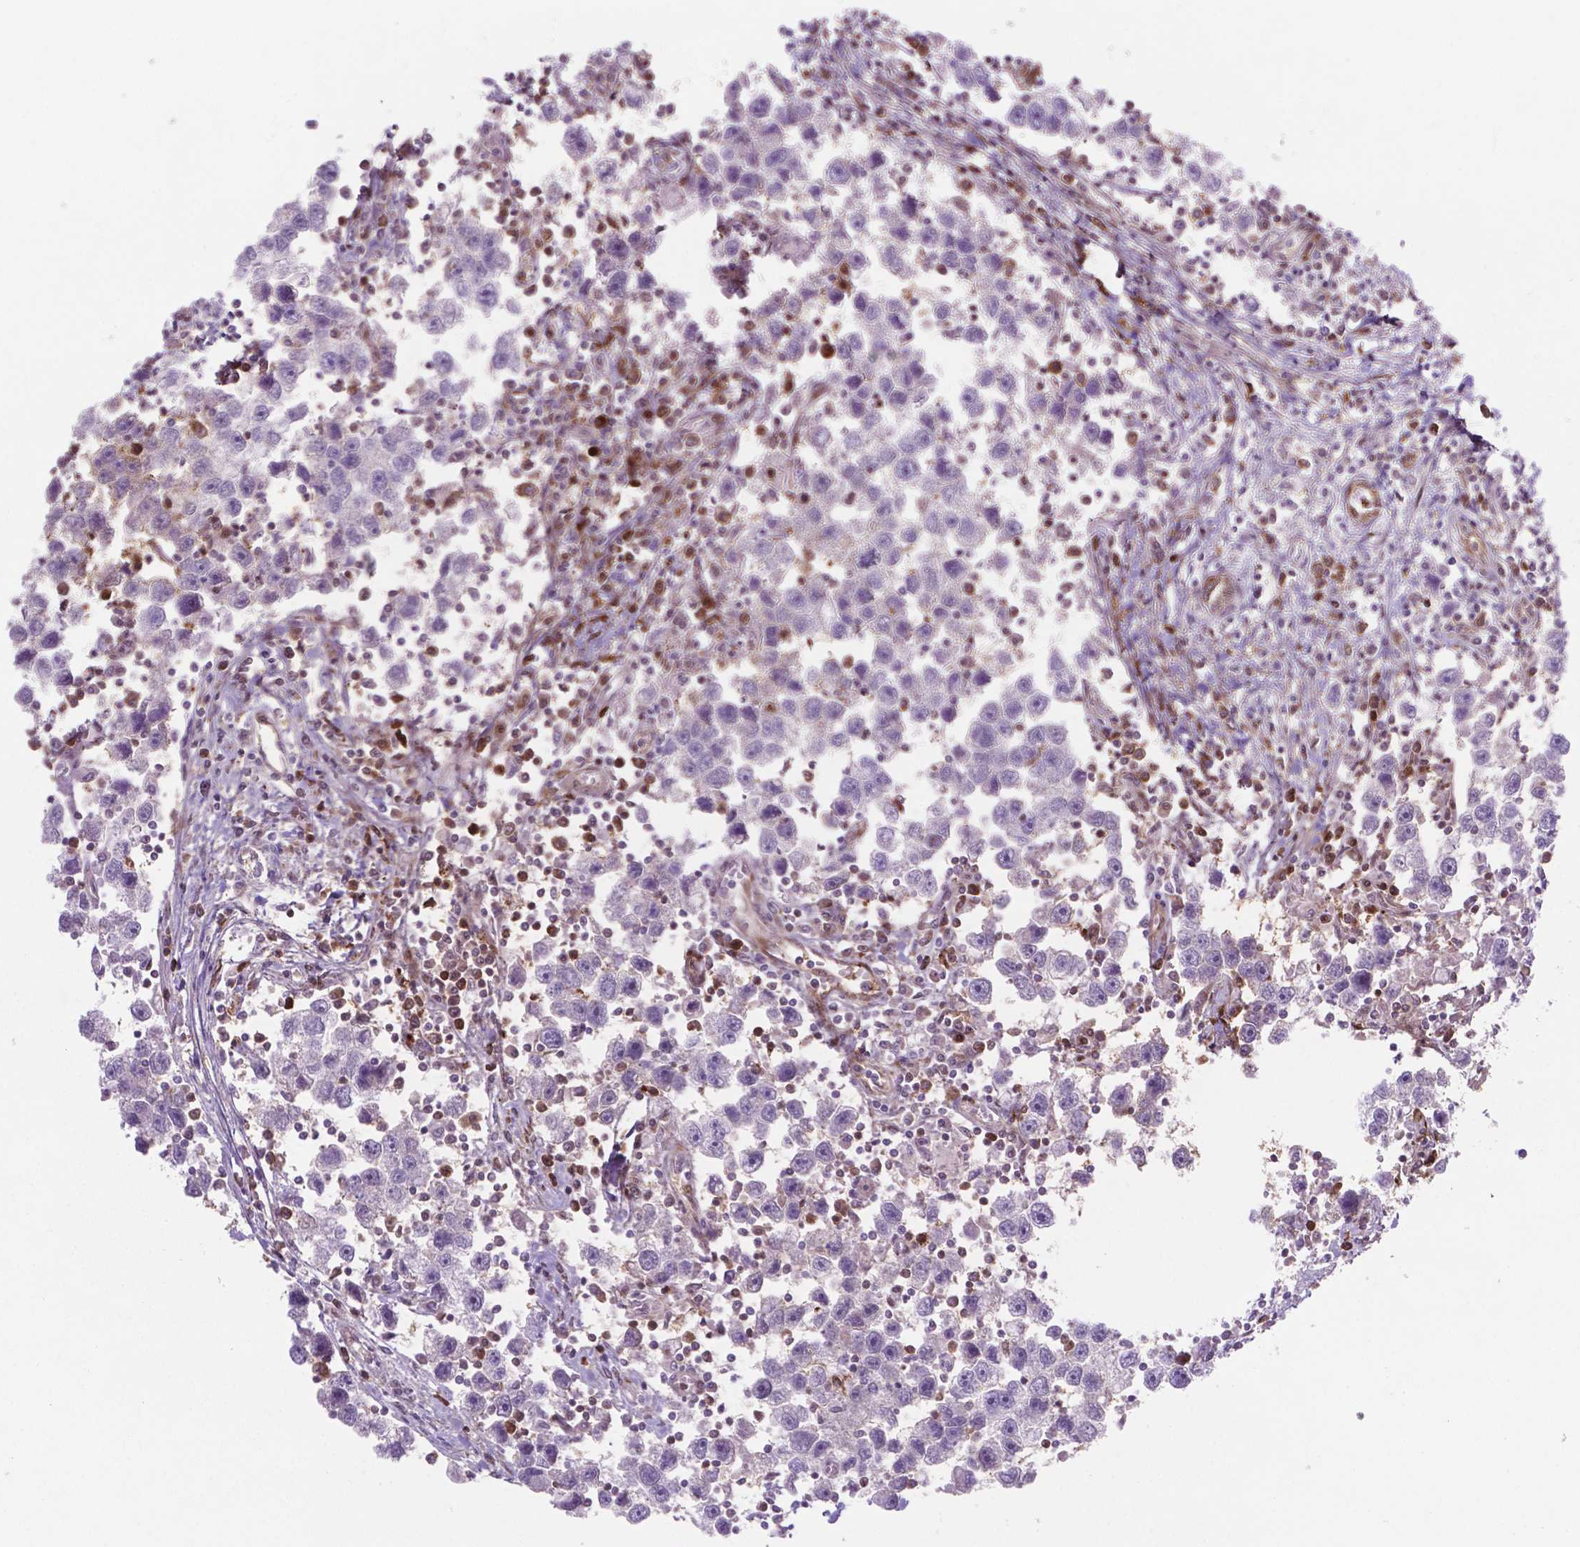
{"staining": {"intensity": "negative", "quantity": "none", "location": "none"}, "tissue": "testis cancer", "cell_type": "Tumor cells", "image_type": "cancer", "snomed": [{"axis": "morphology", "description": "Seminoma, NOS"}, {"axis": "topography", "description": "Testis"}], "caption": "The immunohistochemistry (IHC) histopathology image has no significant positivity in tumor cells of seminoma (testis) tissue.", "gene": "LDHA", "patient": {"sex": "male", "age": 30}}